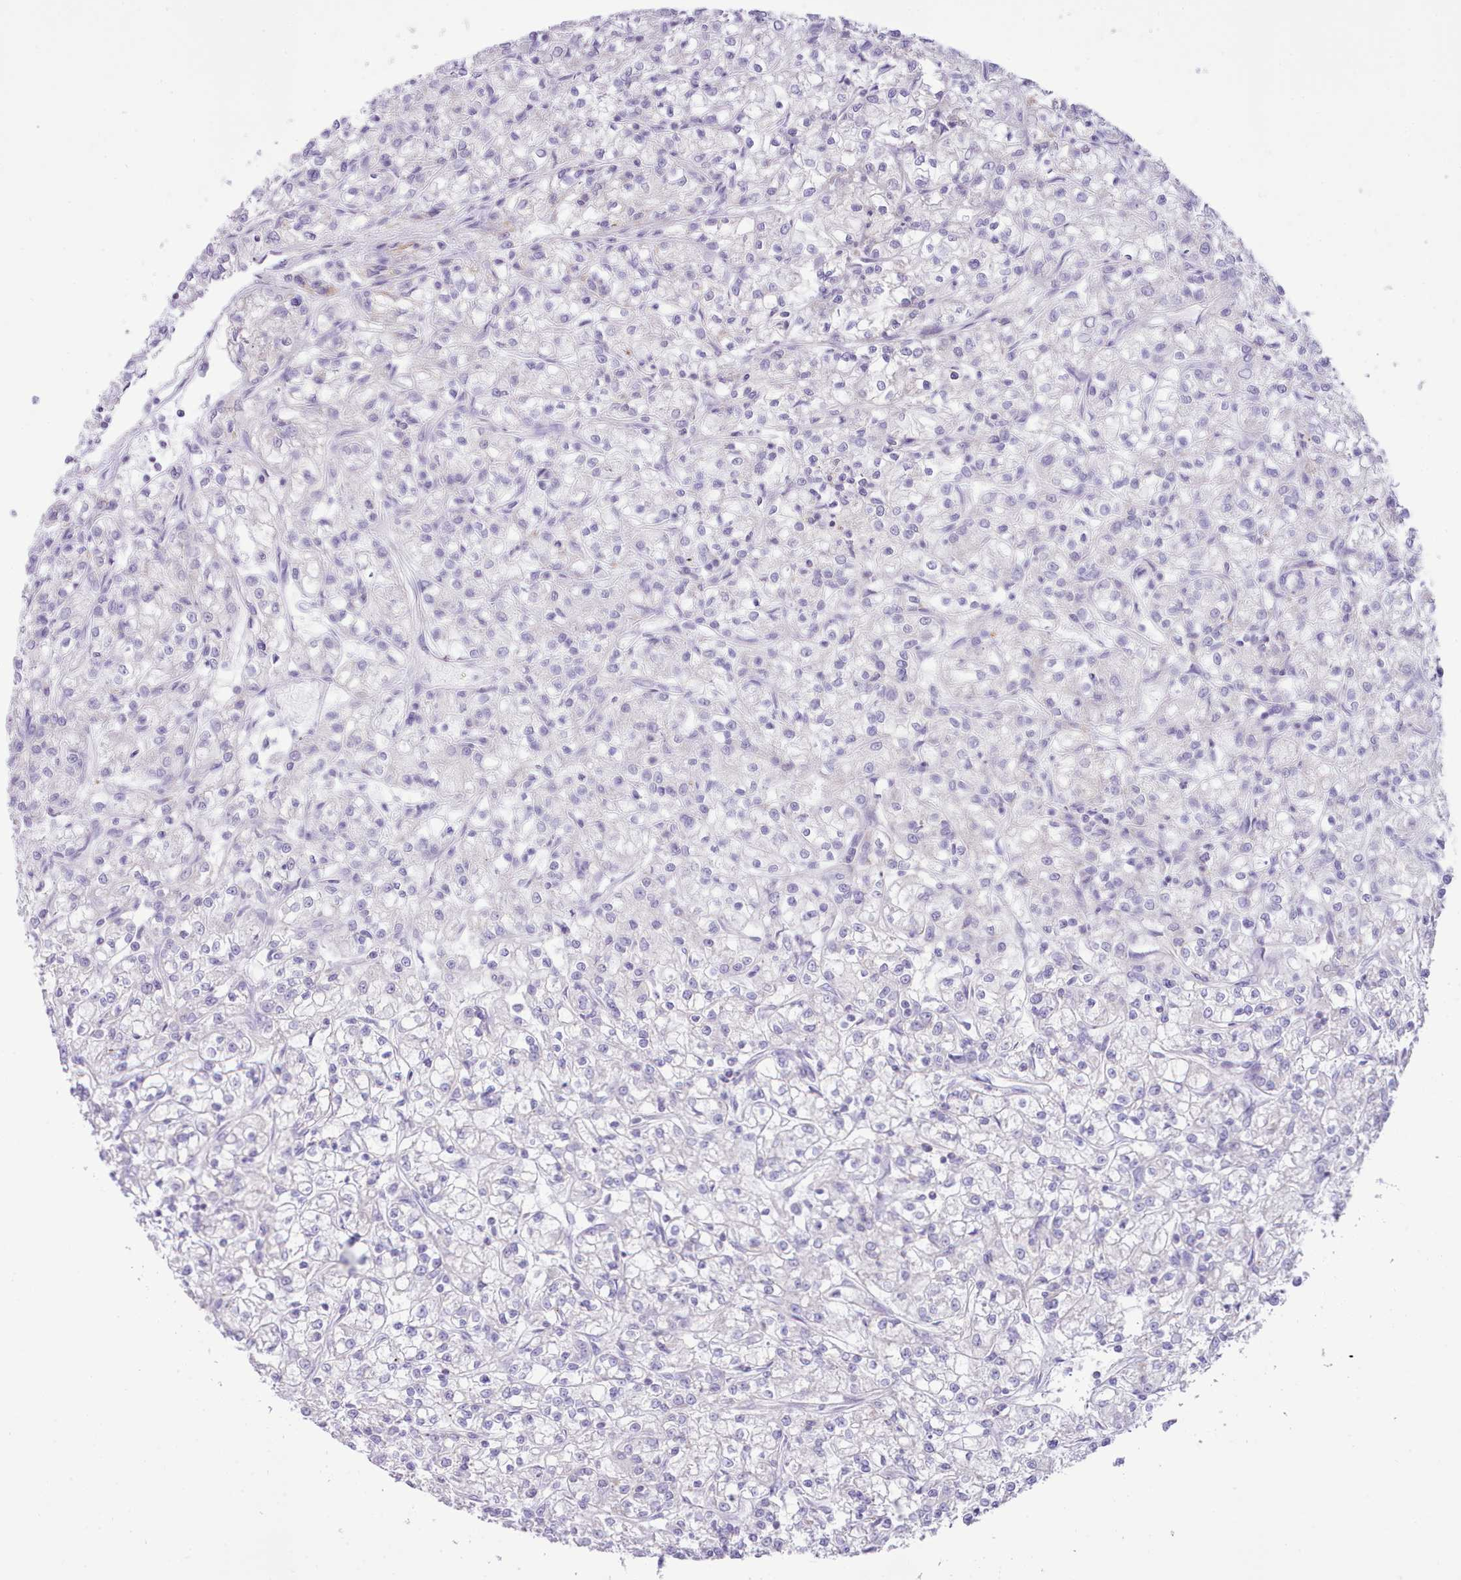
{"staining": {"intensity": "negative", "quantity": "none", "location": "none"}, "tissue": "renal cancer", "cell_type": "Tumor cells", "image_type": "cancer", "snomed": [{"axis": "morphology", "description": "Adenocarcinoma, NOS"}, {"axis": "topography", "description": "Kidney"}], "caption": "Immunohistochemical staining of renal cancer (adenocarcinoma) exhibits no significant staining in tumor cells.", "gene": "MDFI", "patient": {"sex": "female", "age": 59}}